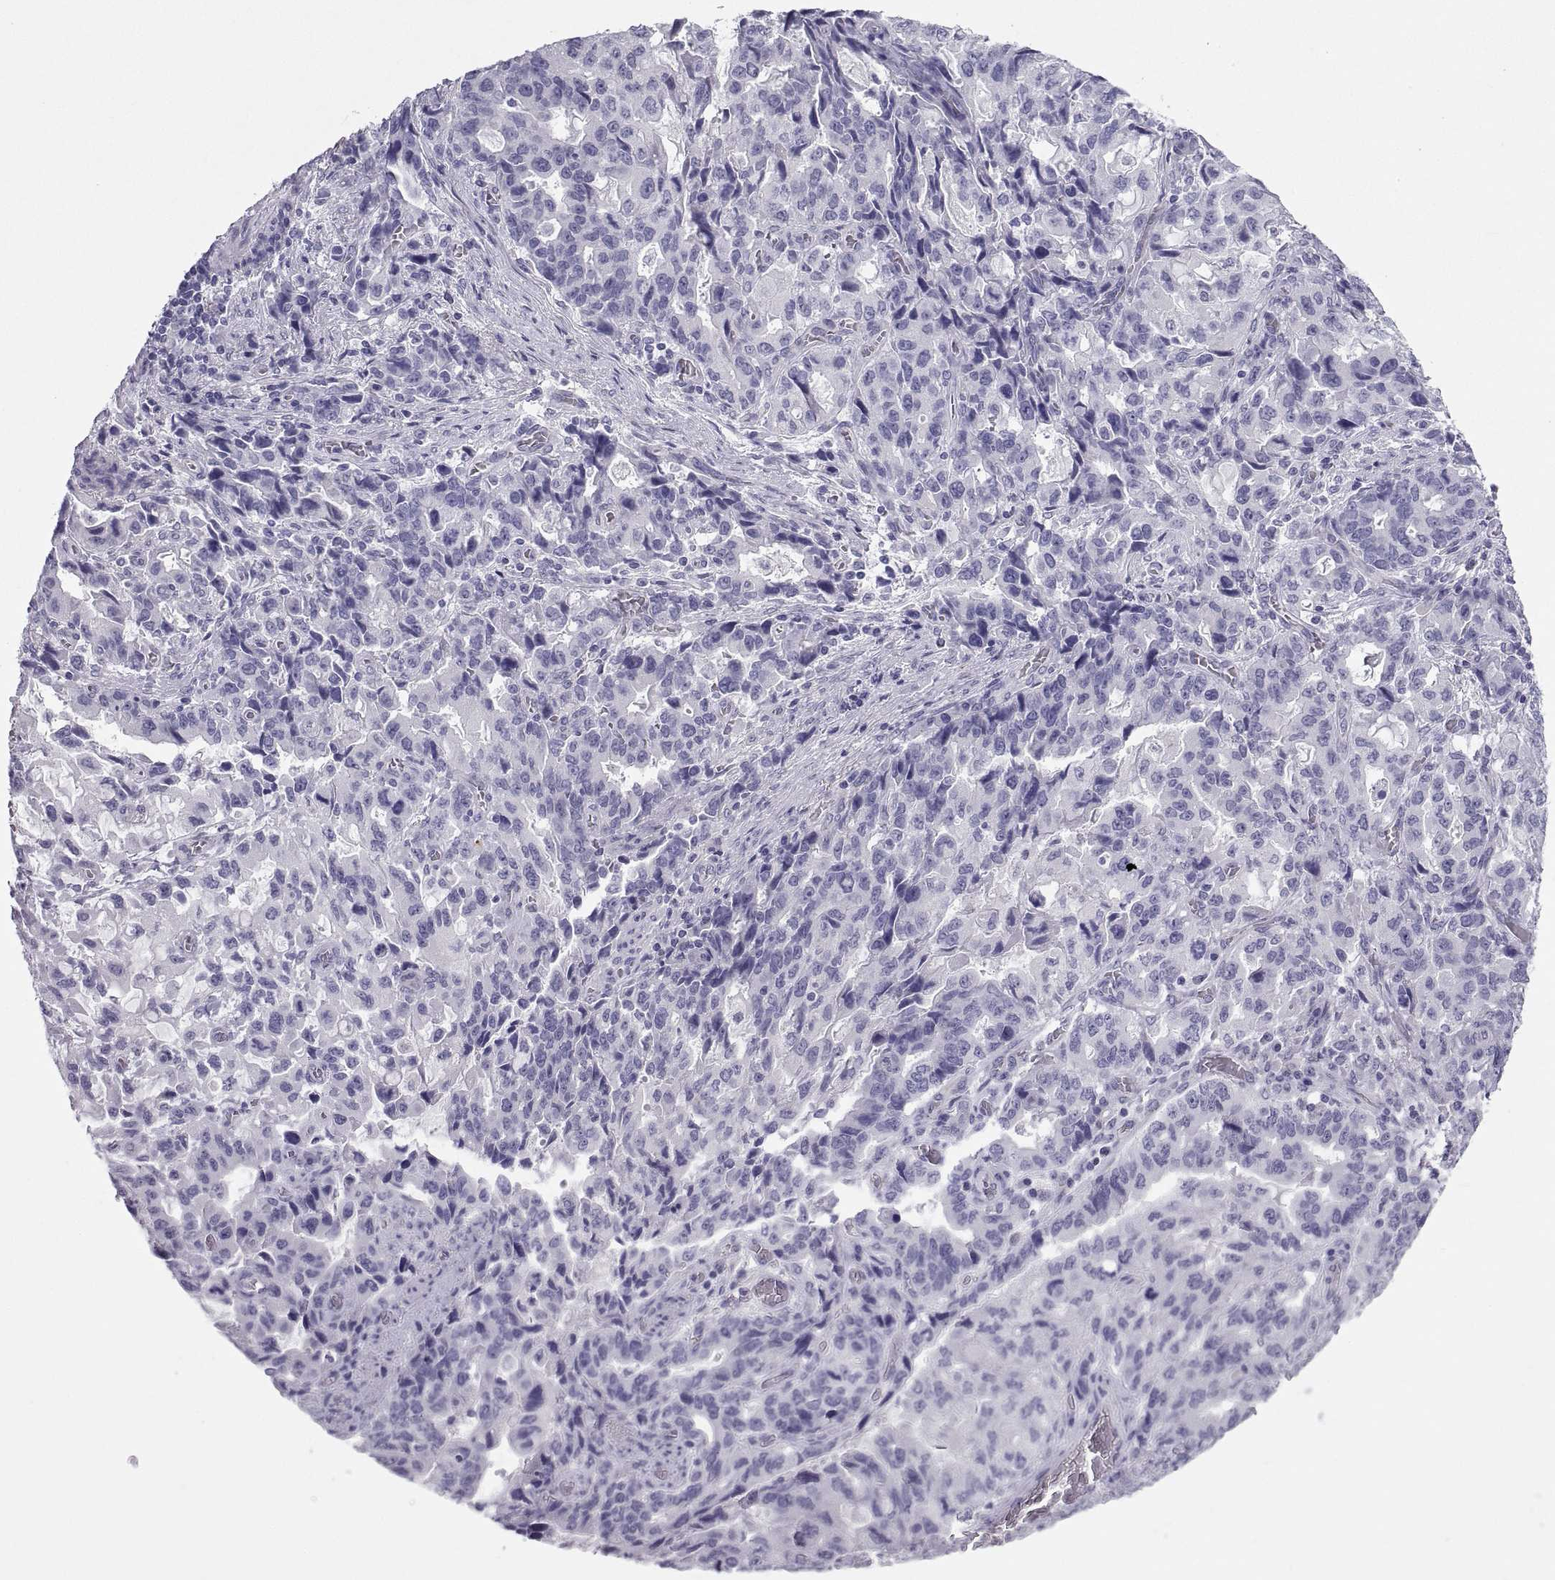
{"staining": {"intensity": "negative", "quantity": "none", "location": "none"}, "tissue": "stomach cancer", "cell_type": "Tumor cells", "image_type": "cancer", "snomed": [{"axis": "morphology", "description": "Adenocarcinoma, NOS"}, {"axis": "topography", "description": "Stomach, upper"}], "caption": "Immunohistochemistry micrograph of neoplastic tissue: human stomach adenocarcinoma stained with DAB reveals no significant protein expression in tumor cells.", "gene": "PCSK1N", "patient": {"sex": "male", "age": 85}}